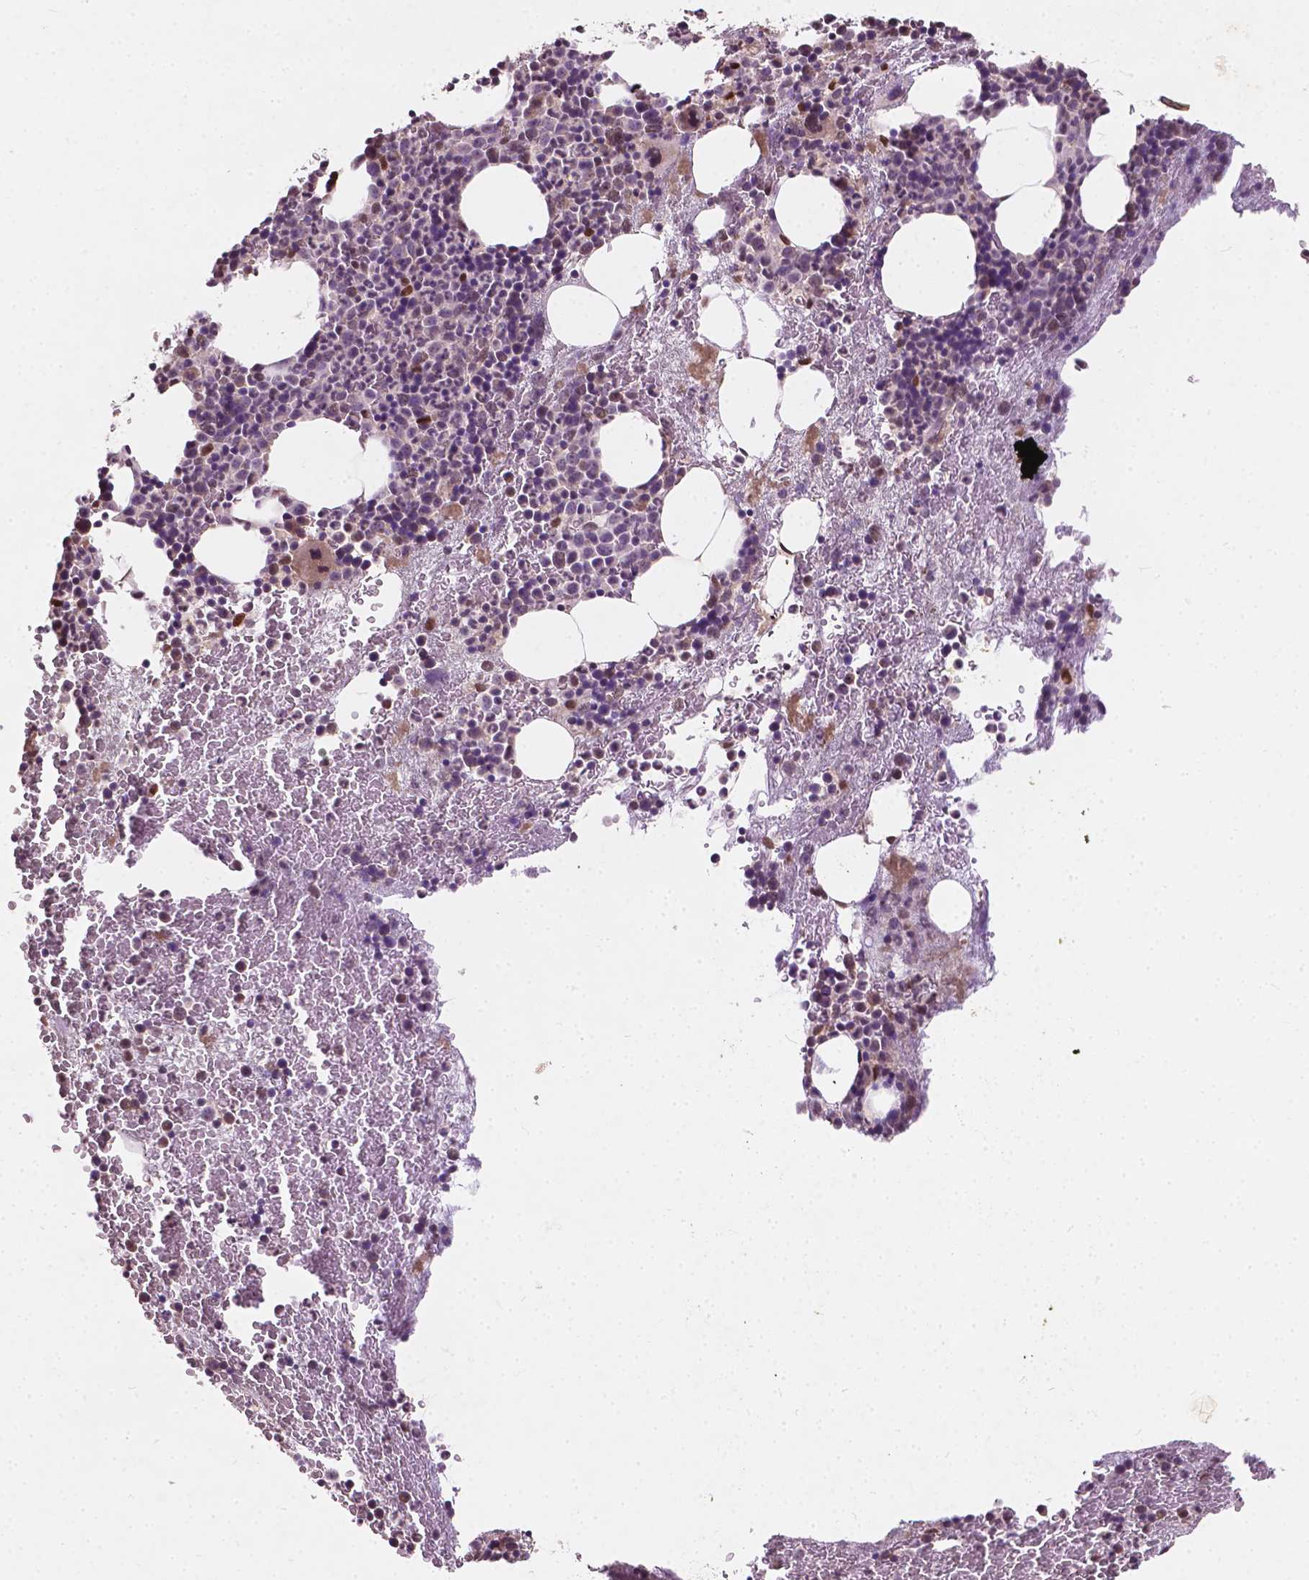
{"staining": {"intensity": "moderate", "quantity": "<25%", "location": "cytoplasmic/membranous,nuclear"}, "tissue": "bone marrow", "cell_type": "Hematopoietic cells", "image_type": "normal", "snomed": [{"axis": "morphology", "description": "Normal tissue, NOS"}, {"axis": "topography", "description": "Bone marrow"}], "caption": "Bone marrow was stained to show a protein in brown. There is low levels of moderate cytoplasmic/membranous,nuclear positivity in approximately <25% of hematopoietic cells. The staining was performed using DAB (3,3'-diaminobenzidine) to visualize the protein expression in brown, while the nuclei were stained in blue with hematoxylin (Magnification: 20x).", "gene": "DUSP16", "patient": {"sex": "male", "age": 44}}